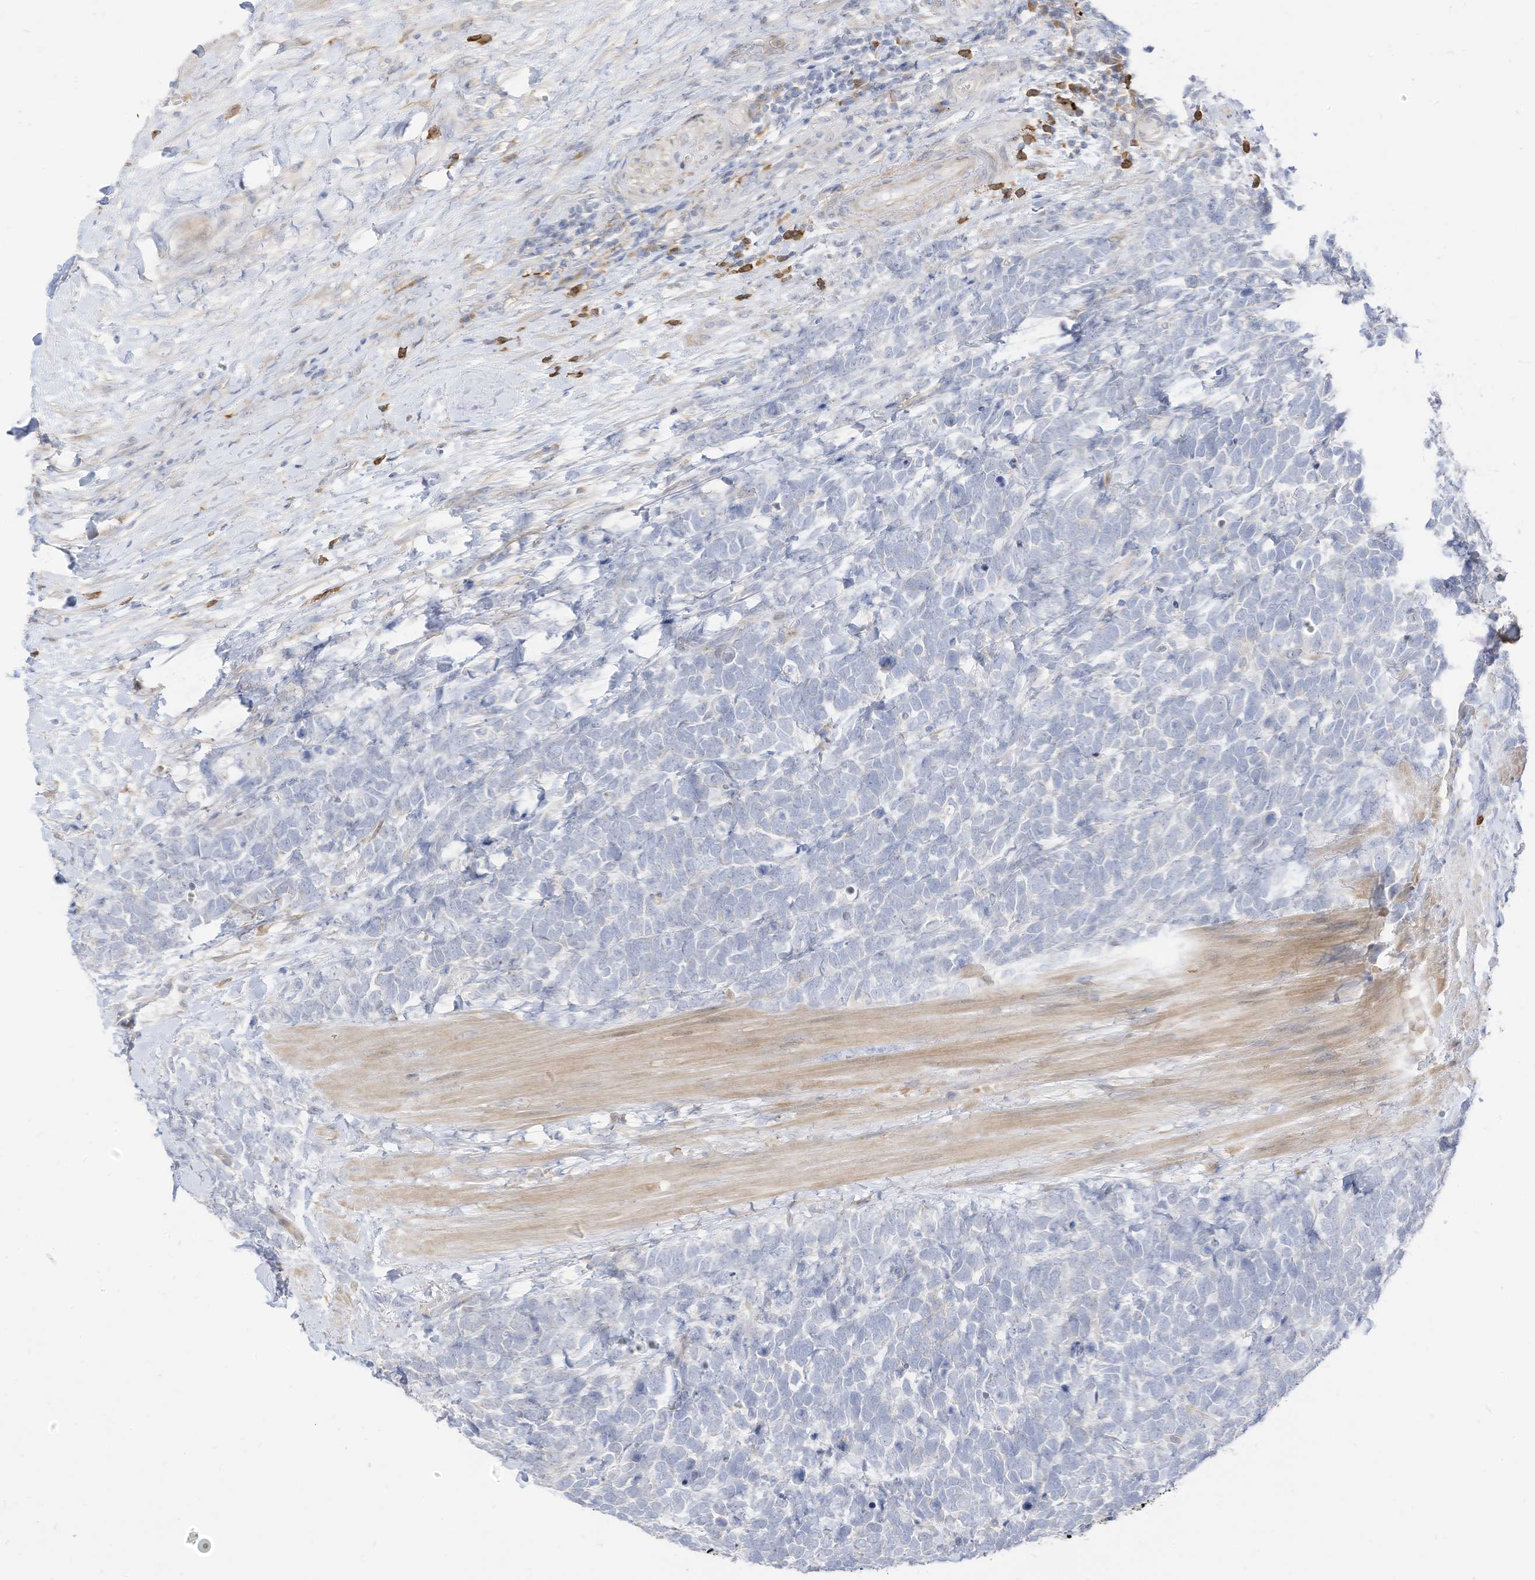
{"staining": {"intensity": "negative", "quantity": "none", "location": "none"}, "tissue": "urothelial cancer", "cell_type": "Tumor cells", "image_type": "cancer", "snomed": [{"axis": "morphology", "description": "Urothelial carcinoma, High grade"}, {"axis": "topography", "description": "Urinary bladder"}], "caption": "IHC of urothelial carcinoma (high-grade) reveals no positivity in tumor cells.", "gene": "ATP13A1", "patient": {"sex": "female", "age": 82}}